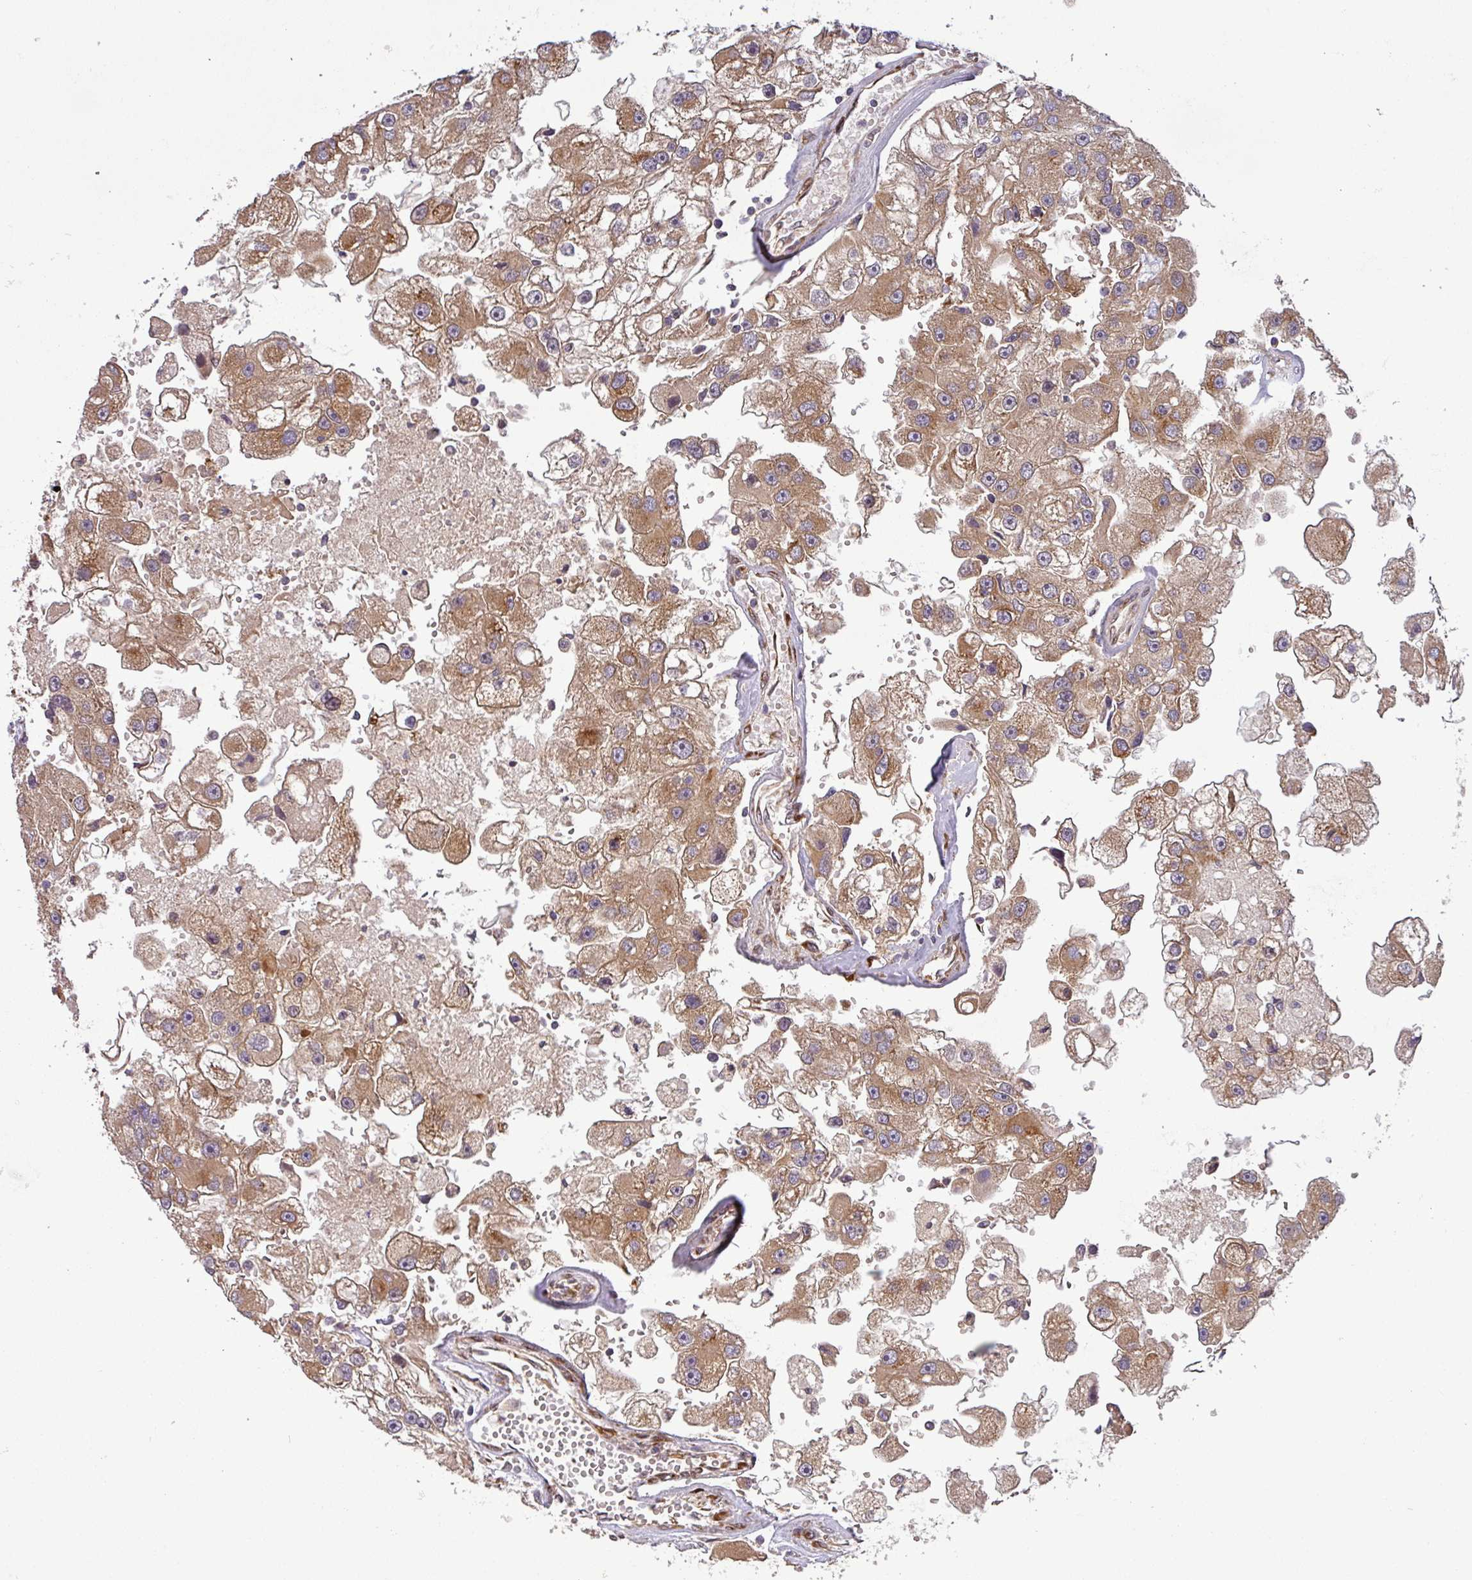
{"staining": {"intensity": "moderate", "quantity": ">75%", "location": "cytoplasmic/membranous"}, "tissue": "renal cancer", "cell_type": "Tumor cells", "image_type": "cancer", "snomed": [{"axis": "morphology", "description": "Adenocarcinoma, NOS"}, {"axis": "topography", "description": "Kidney"}], "caption": "Tumor cells display medium levels of moderate cytoplasmic/membranous positivity in about >75% of cells in human renal cancer.", "gene": "ART1", "patient": {"sex": "male", "age": 63}}